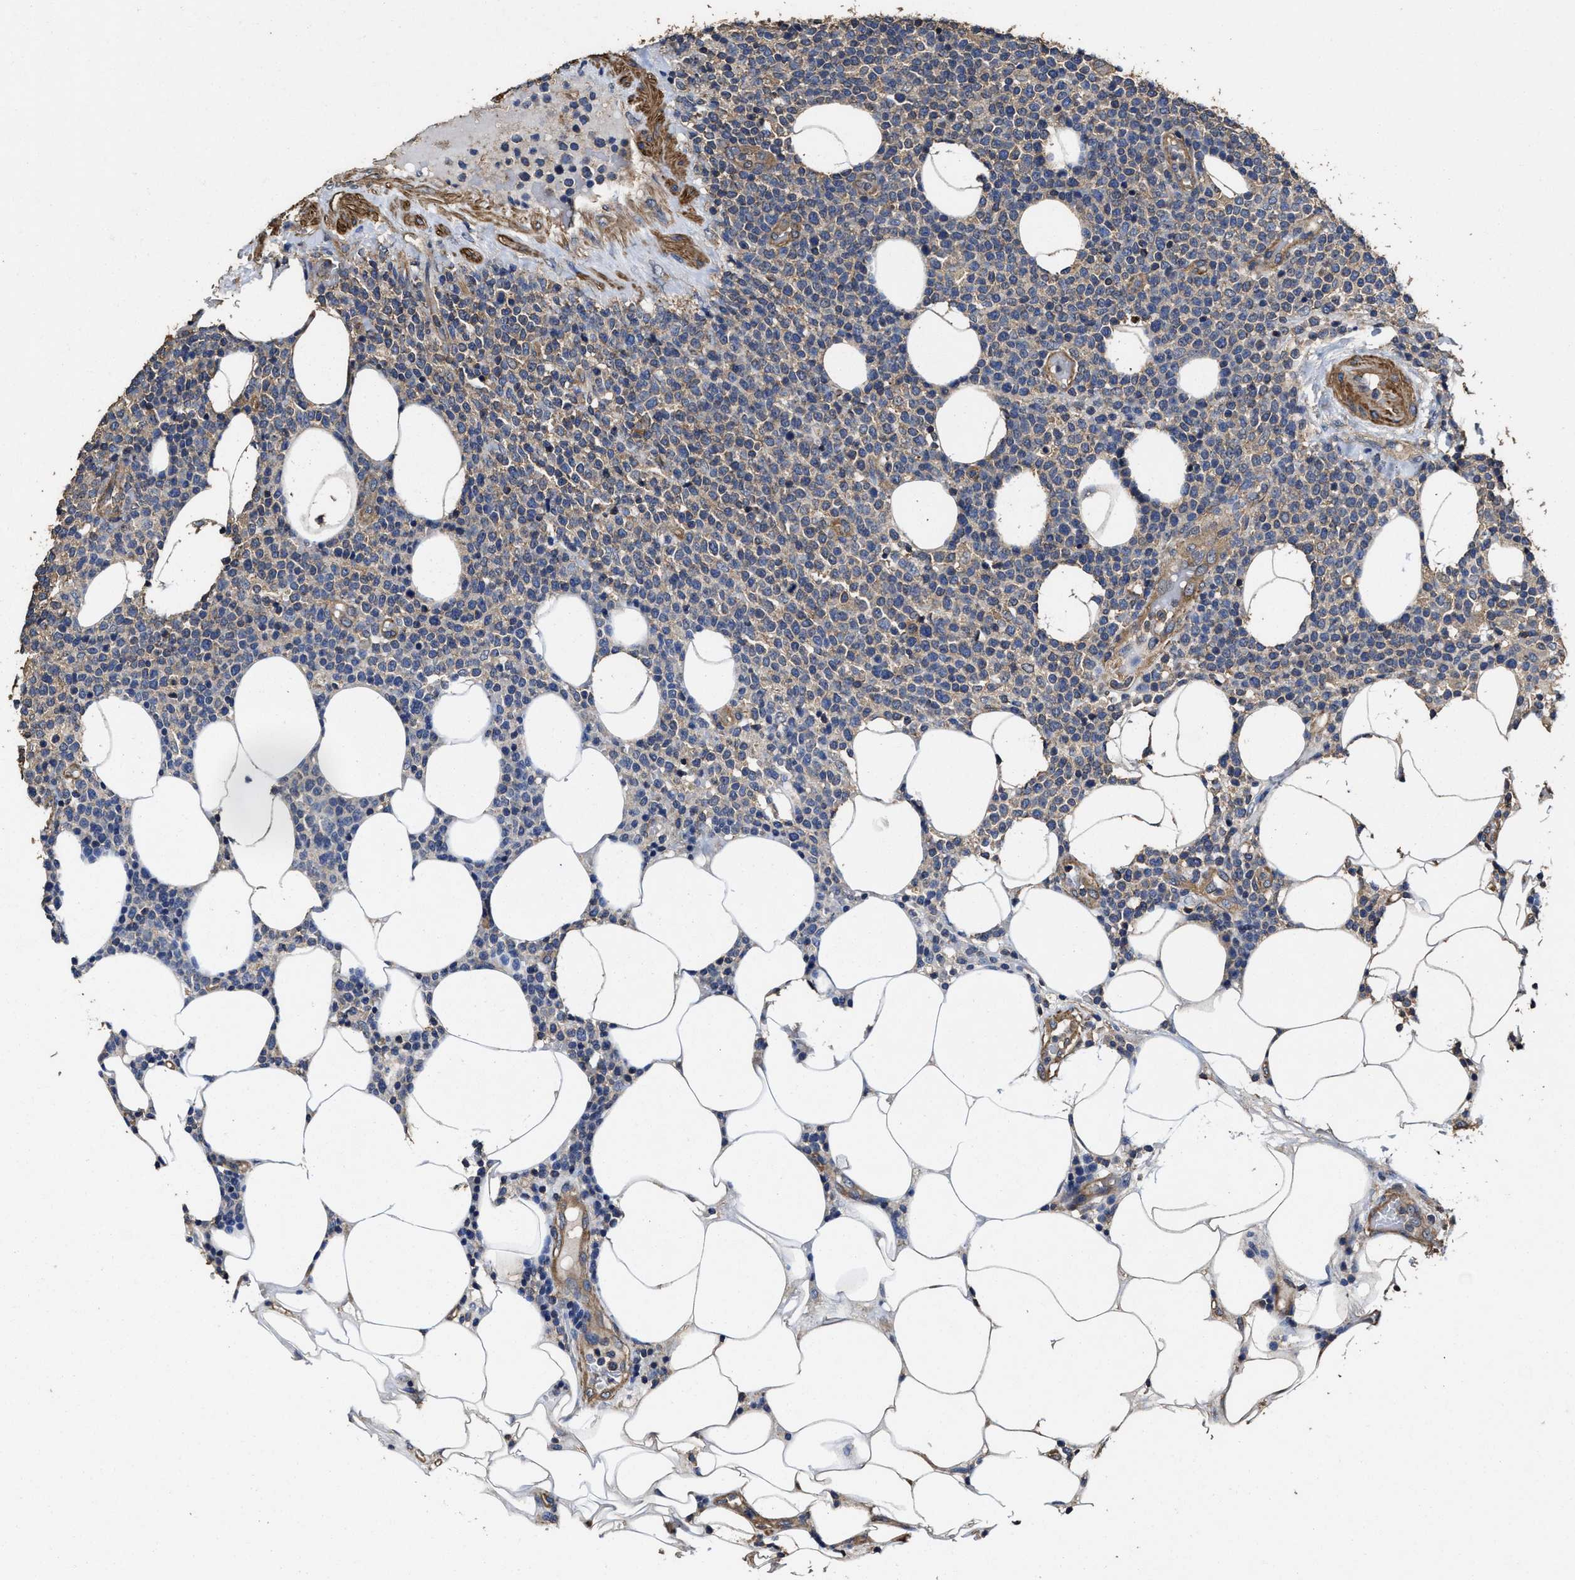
{"staining": {"intensity": "weak", "quantity": "25%-75%", "location": "cytoplasmic/membranous"}, "tissue": "lymphoma", "cell_type": "Tumor cells", "image_type": "cancer", "snomed": [{"axis": "morphology", "description": "Malignant lymphoma, non-Hodgkin's type, High grade"}, {"axis": "topography", "description": "Lymph node"}], "caption": "IHC histopathology image of neoplastic tissue: human lymphoma stained using immunohistochemistry (IHC) shows low levels of weak protein expression localized specifically in the cytoplasmic/membranous of tumor cells, appearing as a cytoplasmic/membranous brown color.", "gene": "SFXN4", "patient": {"sex": "male", "age": 61}}